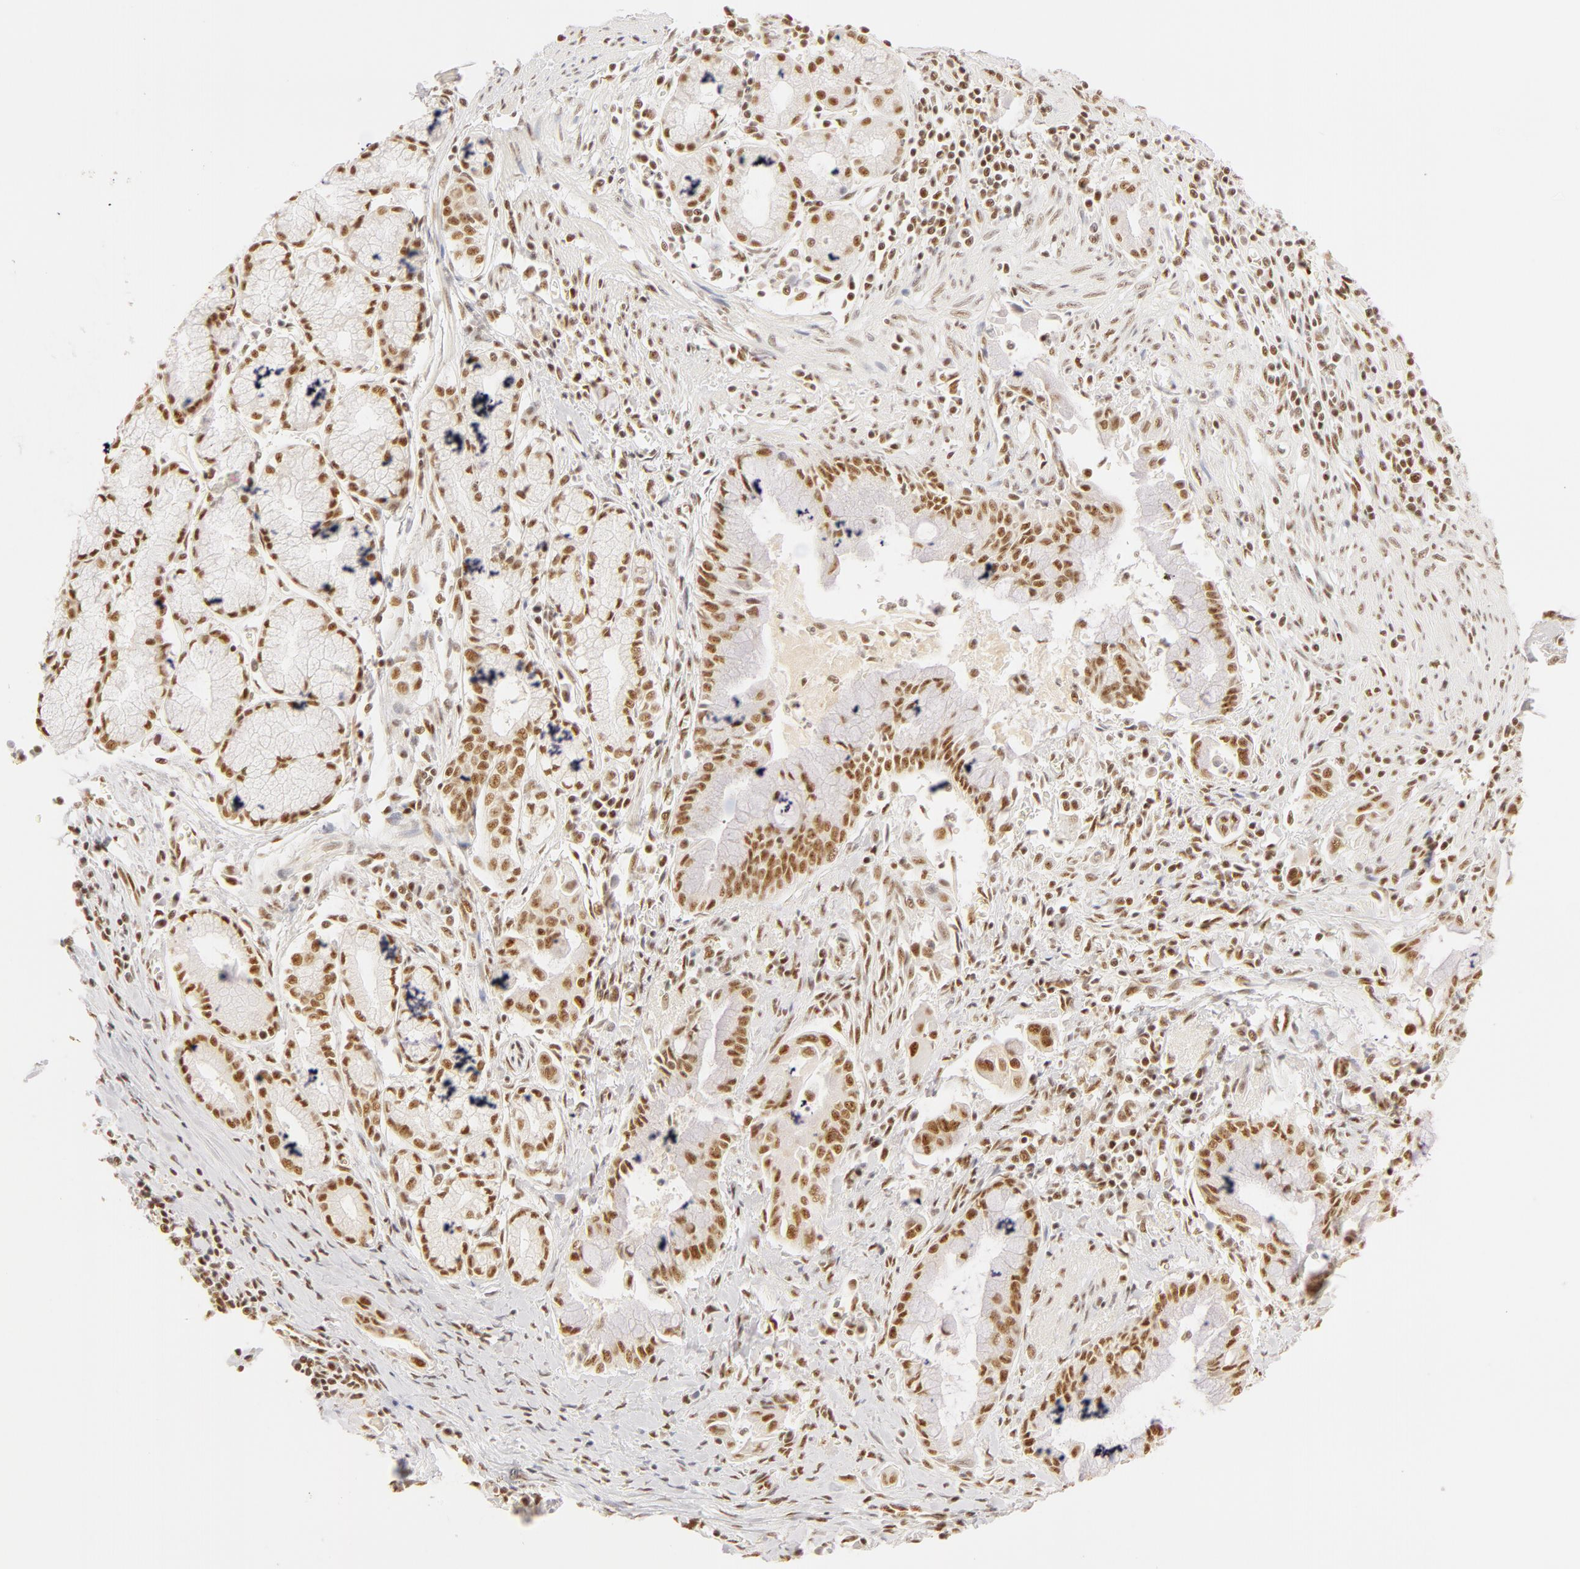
{"staining": {"intensity": "moderate", "quantity": ">75%", "location": "nuclear"}, "tissue": "pancreatic cancer", "cell_type": "Tumor cells", "image_type": "cancer", "snomed": [{"axis": "morphology", "description": "Adenocarcinoma, NOS"}, {"axis": "topography", "description": "Pancreas"}], "caption": "Pancreatic cancer (adenocarcinoma) stained for a protein (brown) shows moderate nuclear positive positivity in approximately >75% of tumor cells.", "gene": "RBM39", "patient": {"sex": "male", "age": 59}}